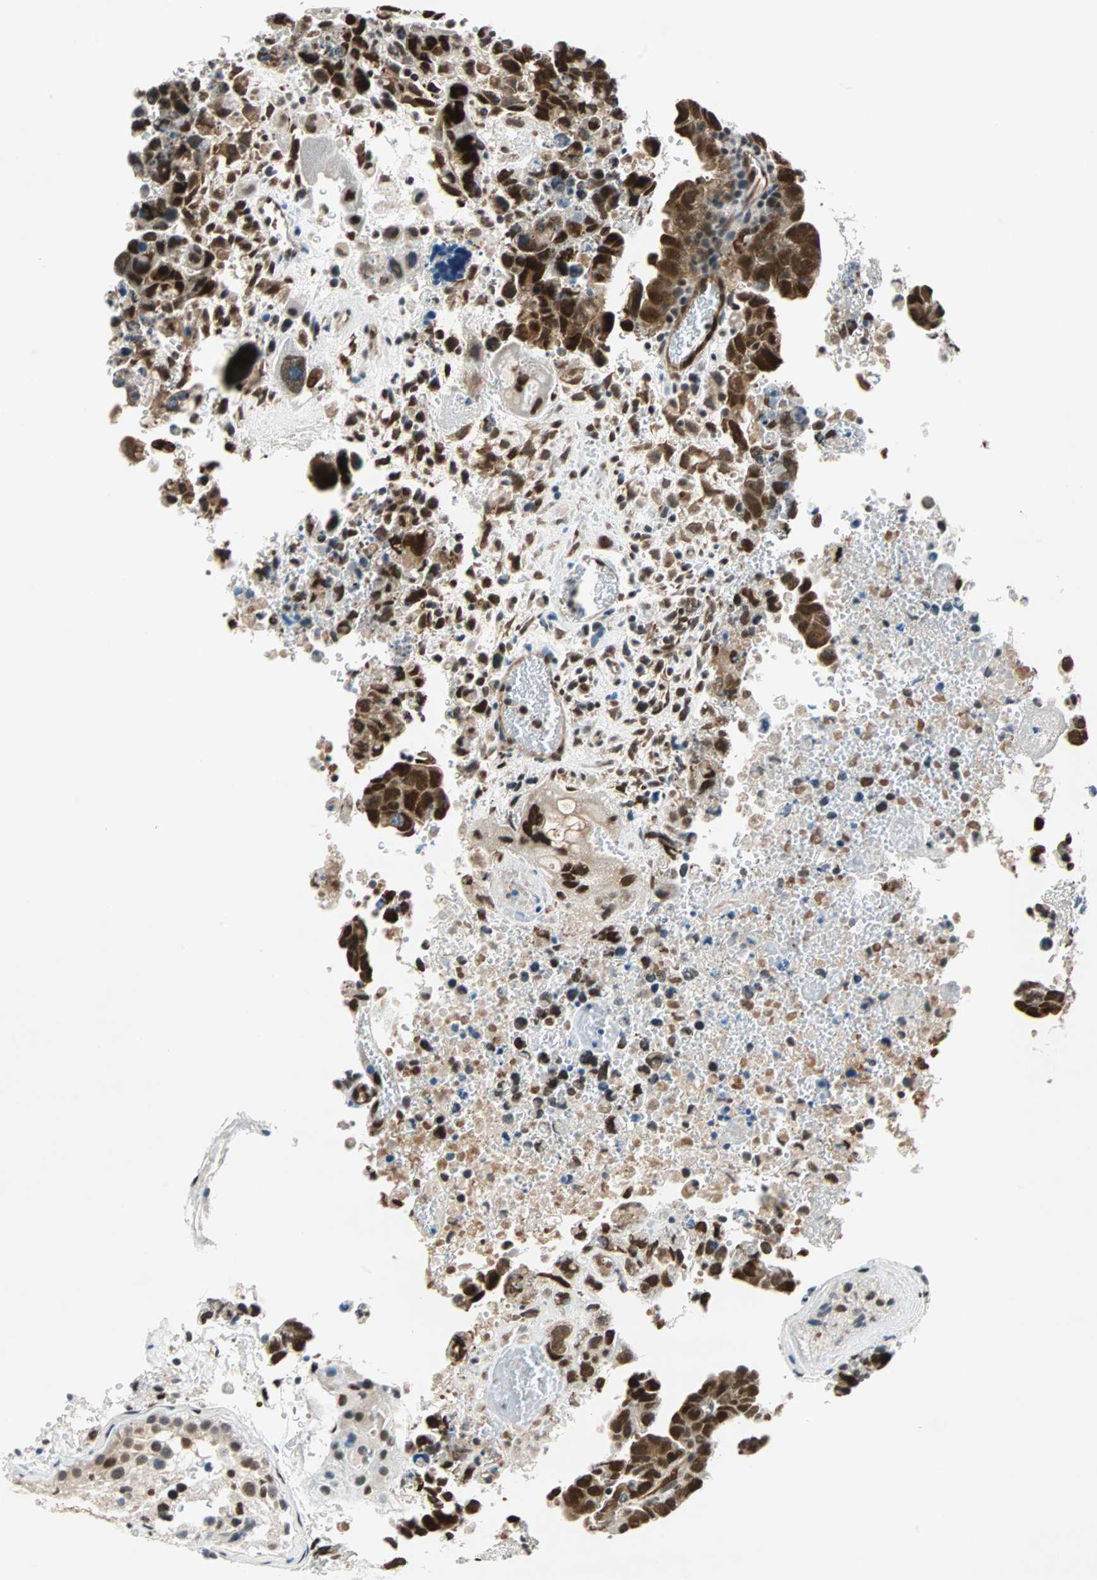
{"staining": {"intensity": "strong", "quantity": ">75%", "location": "cytoplasmic/membranous,nuclear"}, "tissue": "testis cancer", "cell_type": "Tumor cells", "image_type": "cancer", "snomed": [{"axis": "morphology", "description": "Carcinoma, Embryonal, NOS"}, {"axis": "topography", "description": "Testis"}], "caption": "Brown immunohistochemical staining in testis embryonal carcinoma displays strong cytoplasmic/membranous and nuclear positivity in about >75% of tumor cells.", "gene": "WWTR1", "patient": {"sex": "male", "age": 28}}